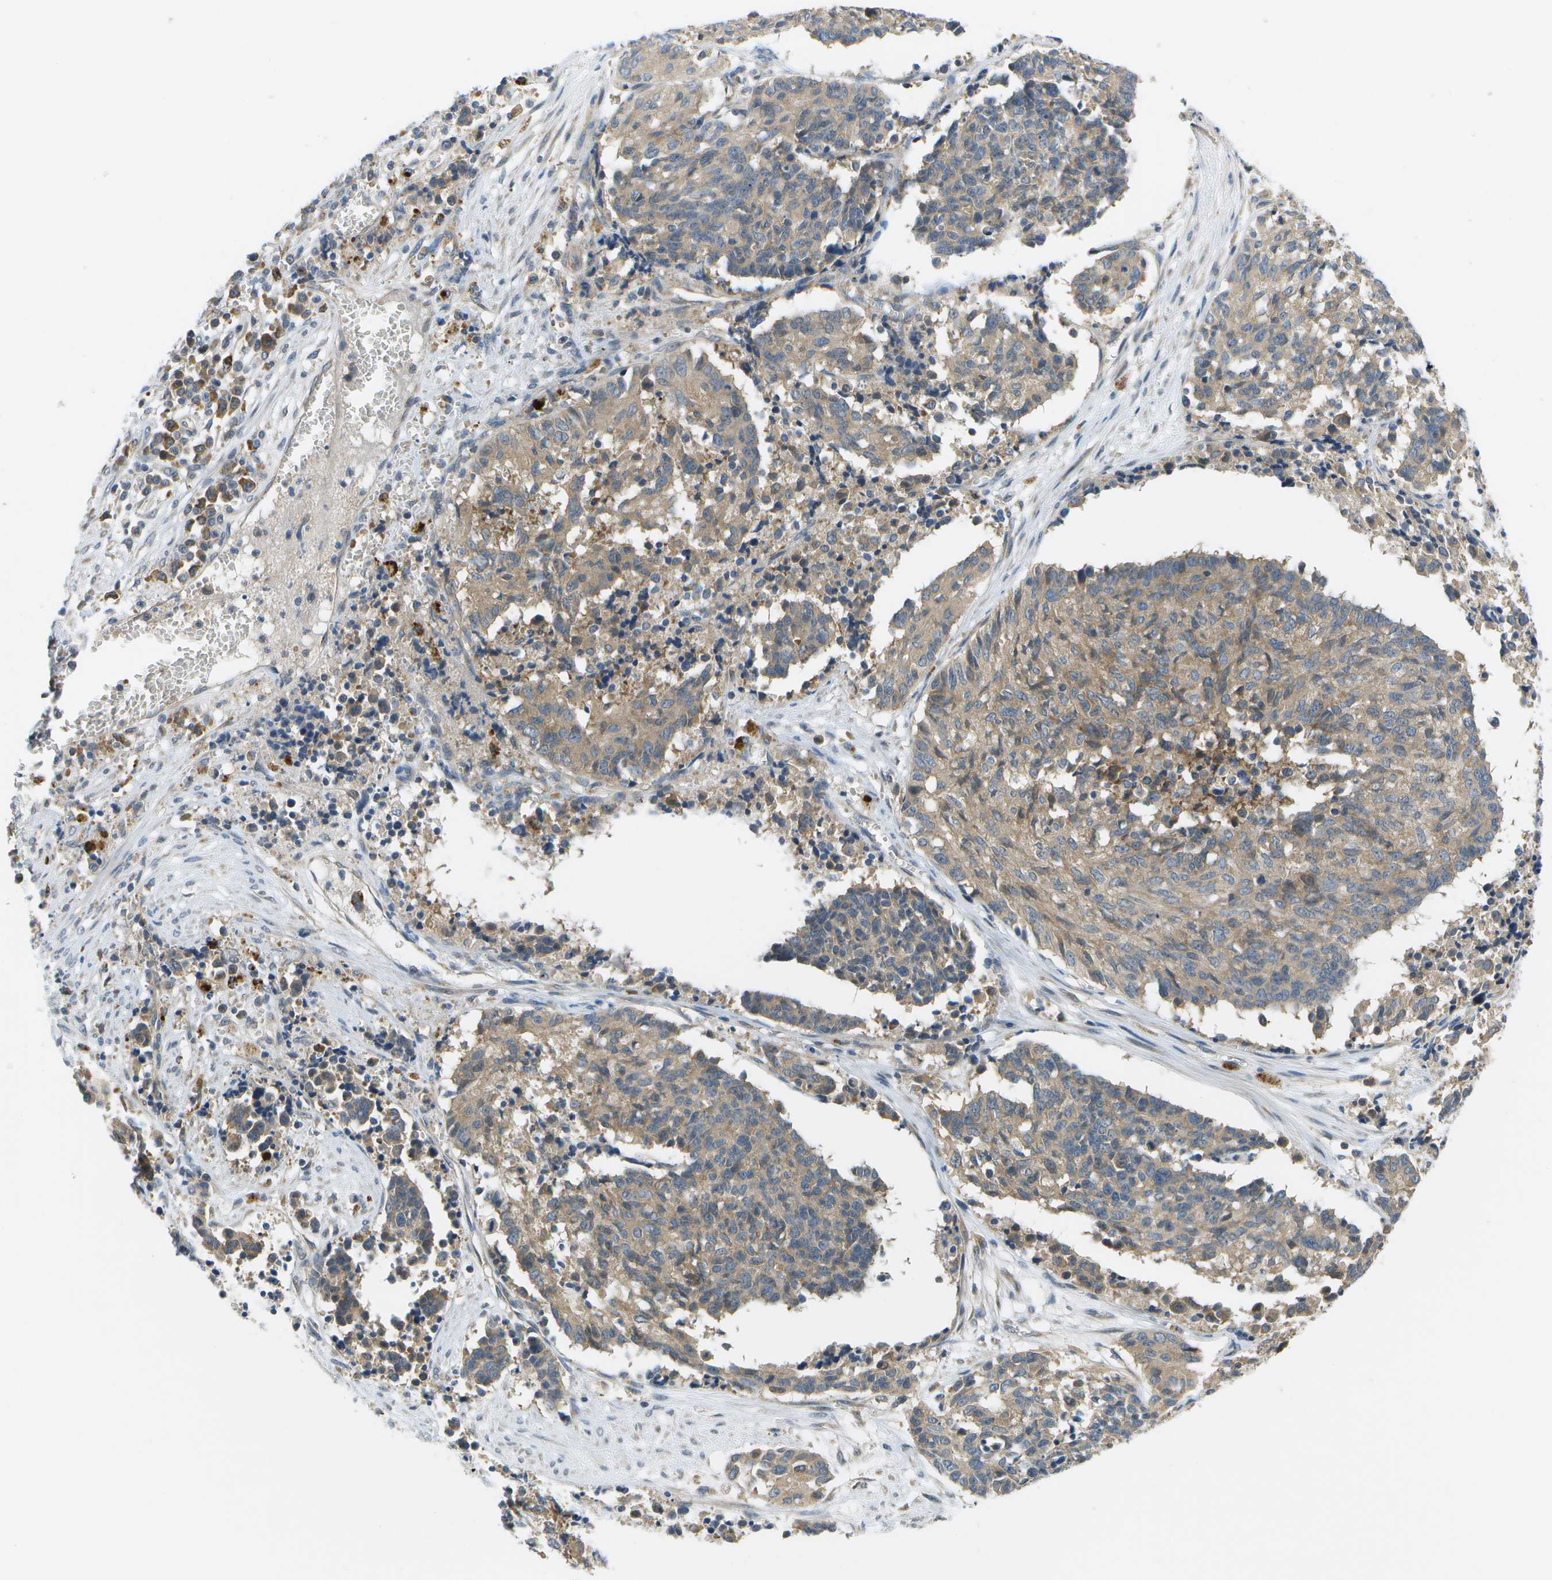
{"staining": {"intensity": "weak", "quantity": ">75%", "location": "cytoplasmic/membranous"}, "tissue": "cervical cancer", "cell_type": "Tumor cells", "image_type": "cancer", "snomed": [{"axis": "morphology", "description": "Squamous cell carcinoma, NOS"}, {"axis": "topography", "description": "Cervix"}], "caption": "Cervical squamous cell carcinoma stained with IHC displays weak cytoplasmic/membranous expression in approximately >75% of tumor cells.", "gene": "SLC25A20", "patient": {"sex": "female", "age": 35}}